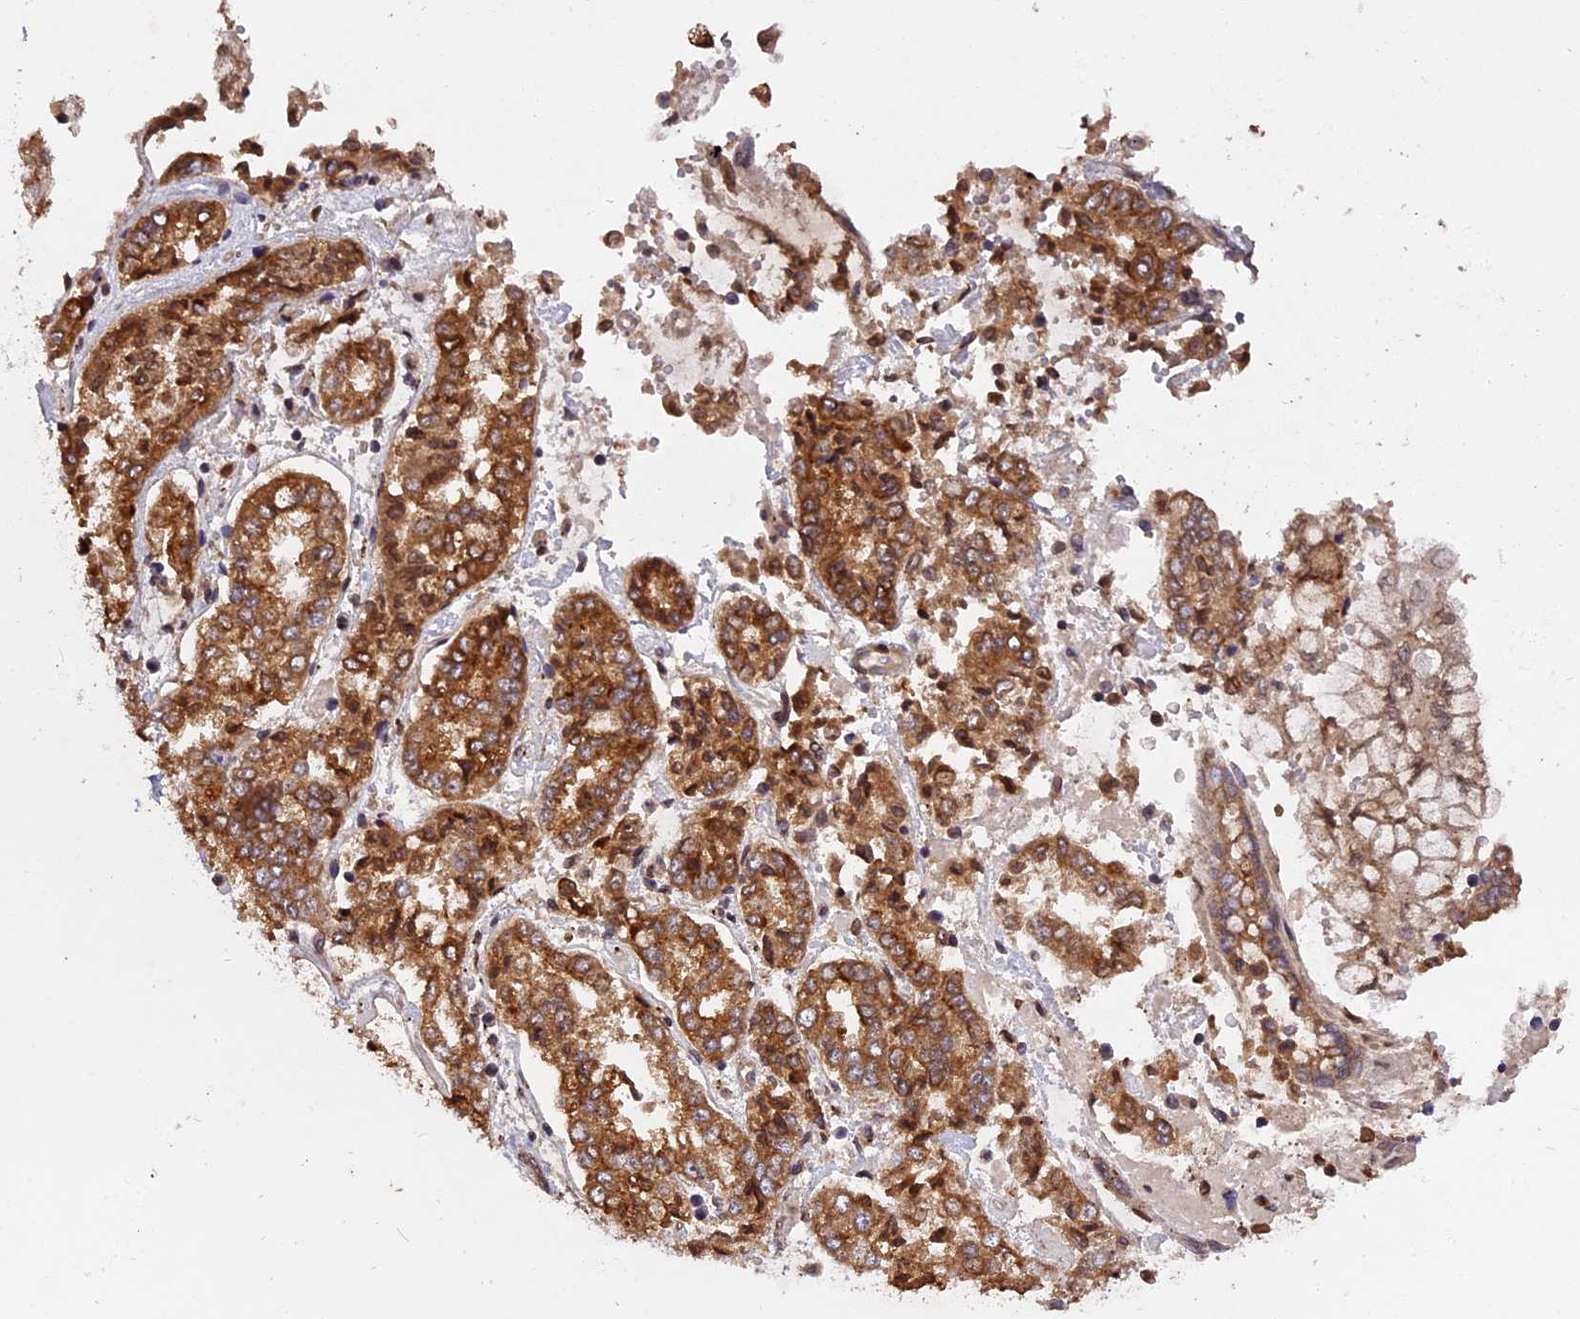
{"staining": {"intensity": "strong", "quantity": ">75%", "location": "cytoplasmic/membranous"}, "tissue": "stomach cancer", "cell_type": "Tumor cells", "image_type": "cancer", "snomed": [{"axis": "morphology", "description": "Adenocarcinoma, NOS"}, {"axis": "topography", "description": "Stomach"}], "caption": "Human stomach cancer stained with a brown dye reveals strong cytoplasmic/membranous positive positivity in about >75% of tumor cells.", "gene": "CHMP2A", "patient": {"sex": "male", "age": 76}}